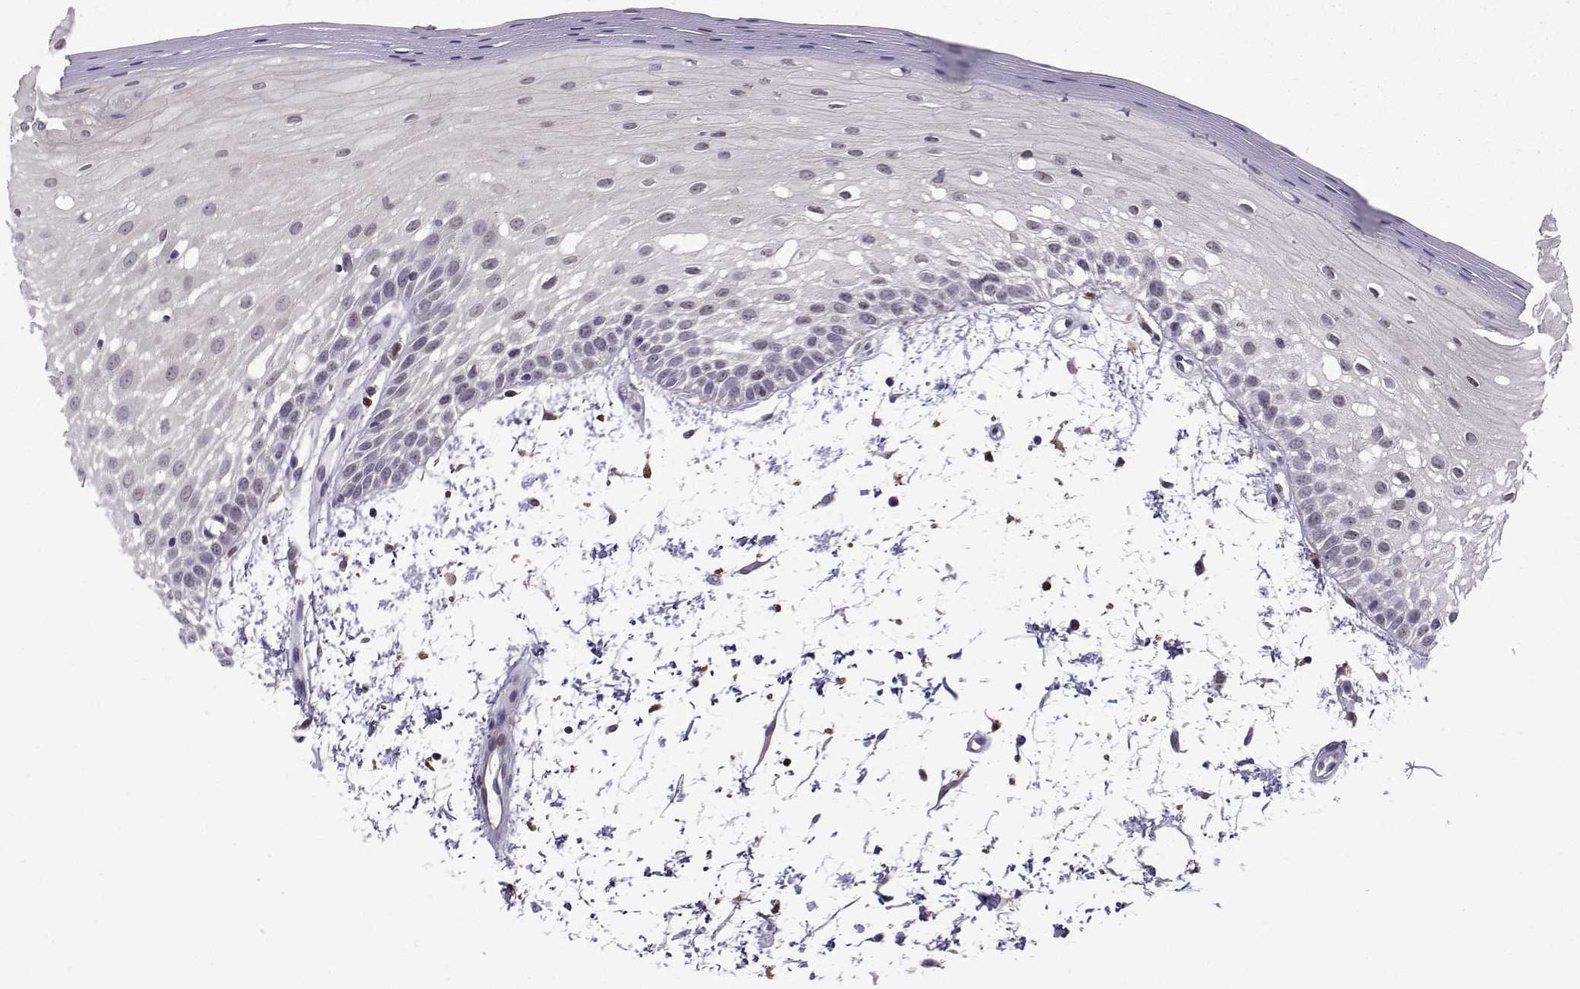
{"staining": {"intensity": "negative", "quantity": "none", "location": "none"}, "tissue": "oral mucosa", "cell_type": "Squamous epithelial cells", "image_type": "normal", "snomed": [{"axis": "morphology", "description": "Normal tissue, NOS"}, {"axis": "morphology", "description": "Squamous cell carcinoma, NOS"}, {"axis": "topography", "description": "Oral tissue"}, {"axis": "topography", "description": "Head-Neck"}], "caption": "IHC of unremarkable human oral mucosa displays no staining in squamous epithelial cells. (Brightfield microscopy of DAB immunohistochemistry at high magnification).", "gene": "CCL28", "patient": {"sex": "female", "age": 75}}